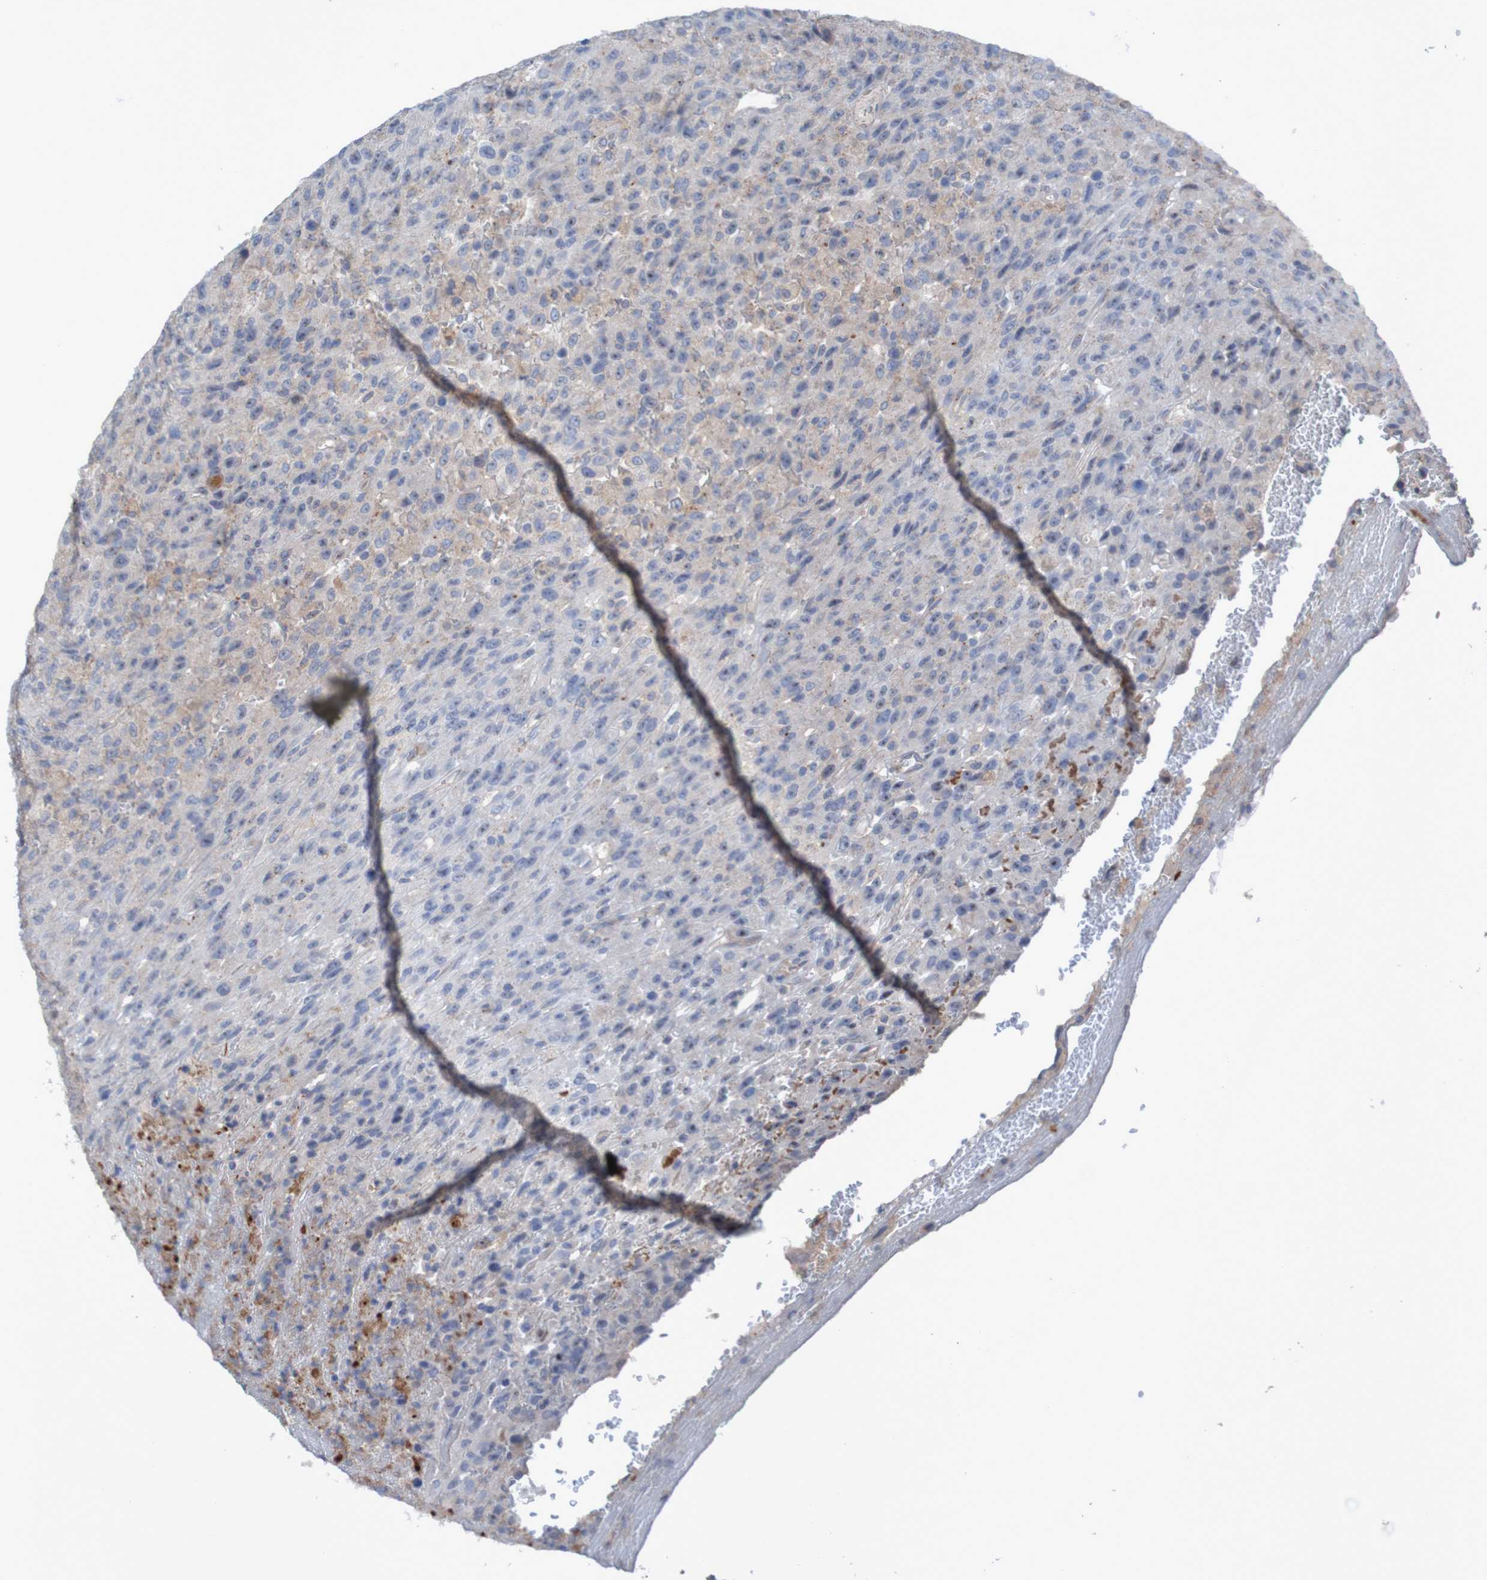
{"staining": {"intensity": "negative", "quantity": "none", "location": "none"}, "tissue": "urothelial cancer", "cell_type": "Tumor cells", "image_type": "cancer", "snomed": [{"axis": "morphology", "description": "Urothelial carcinoma, High grade"}, {"axis": "topography", "description": "Urinary bladder"}], "caption": "High power microscopy photomicrograph of an IHC image of urothelial cancer, revealing no significant staining in tumor cells.", "gene": "ANGPT4", "patient": {"sex": "male", "age": 66}}